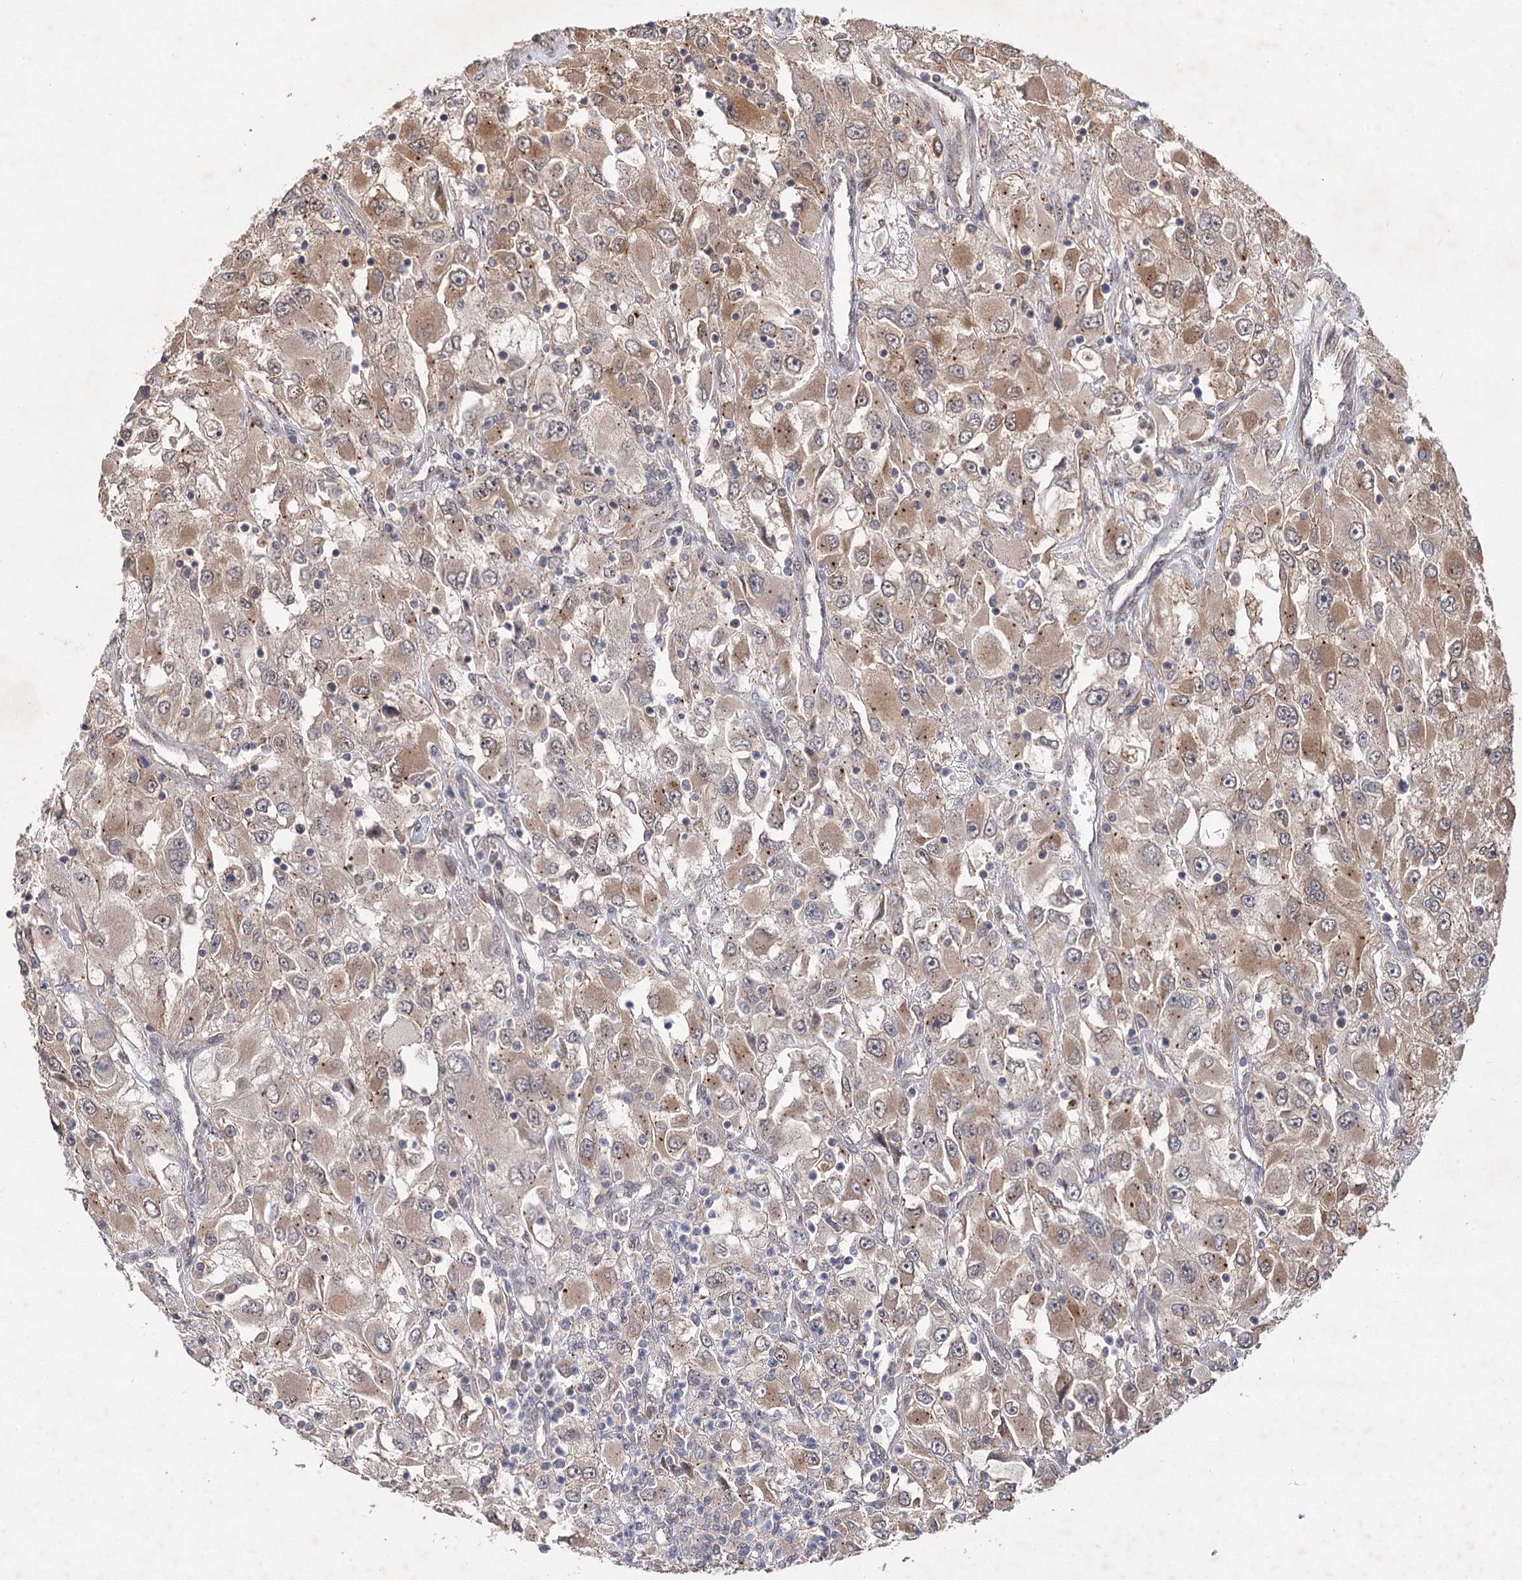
{"staining": {"intensity": "moderate", "quantity": "25%-75%", "location": "cytoplasmic/membranous"}, "tissue": "renal cancer", "cell_type": "Tumor cells", "image_type": "cancer", "snomed": [{"axis": "morphology", "description": "Adenocarcinoma, NOS"}, {"axis": "topography", "description": "Kidney"}], "caption": "The immunohistochemical stain labels moderate cytoplasmic/membranous positivity in tumor cells of renal cancer tissue.", "gene": "FBXW8", "patient": {"sex": "female", "age": 52}}